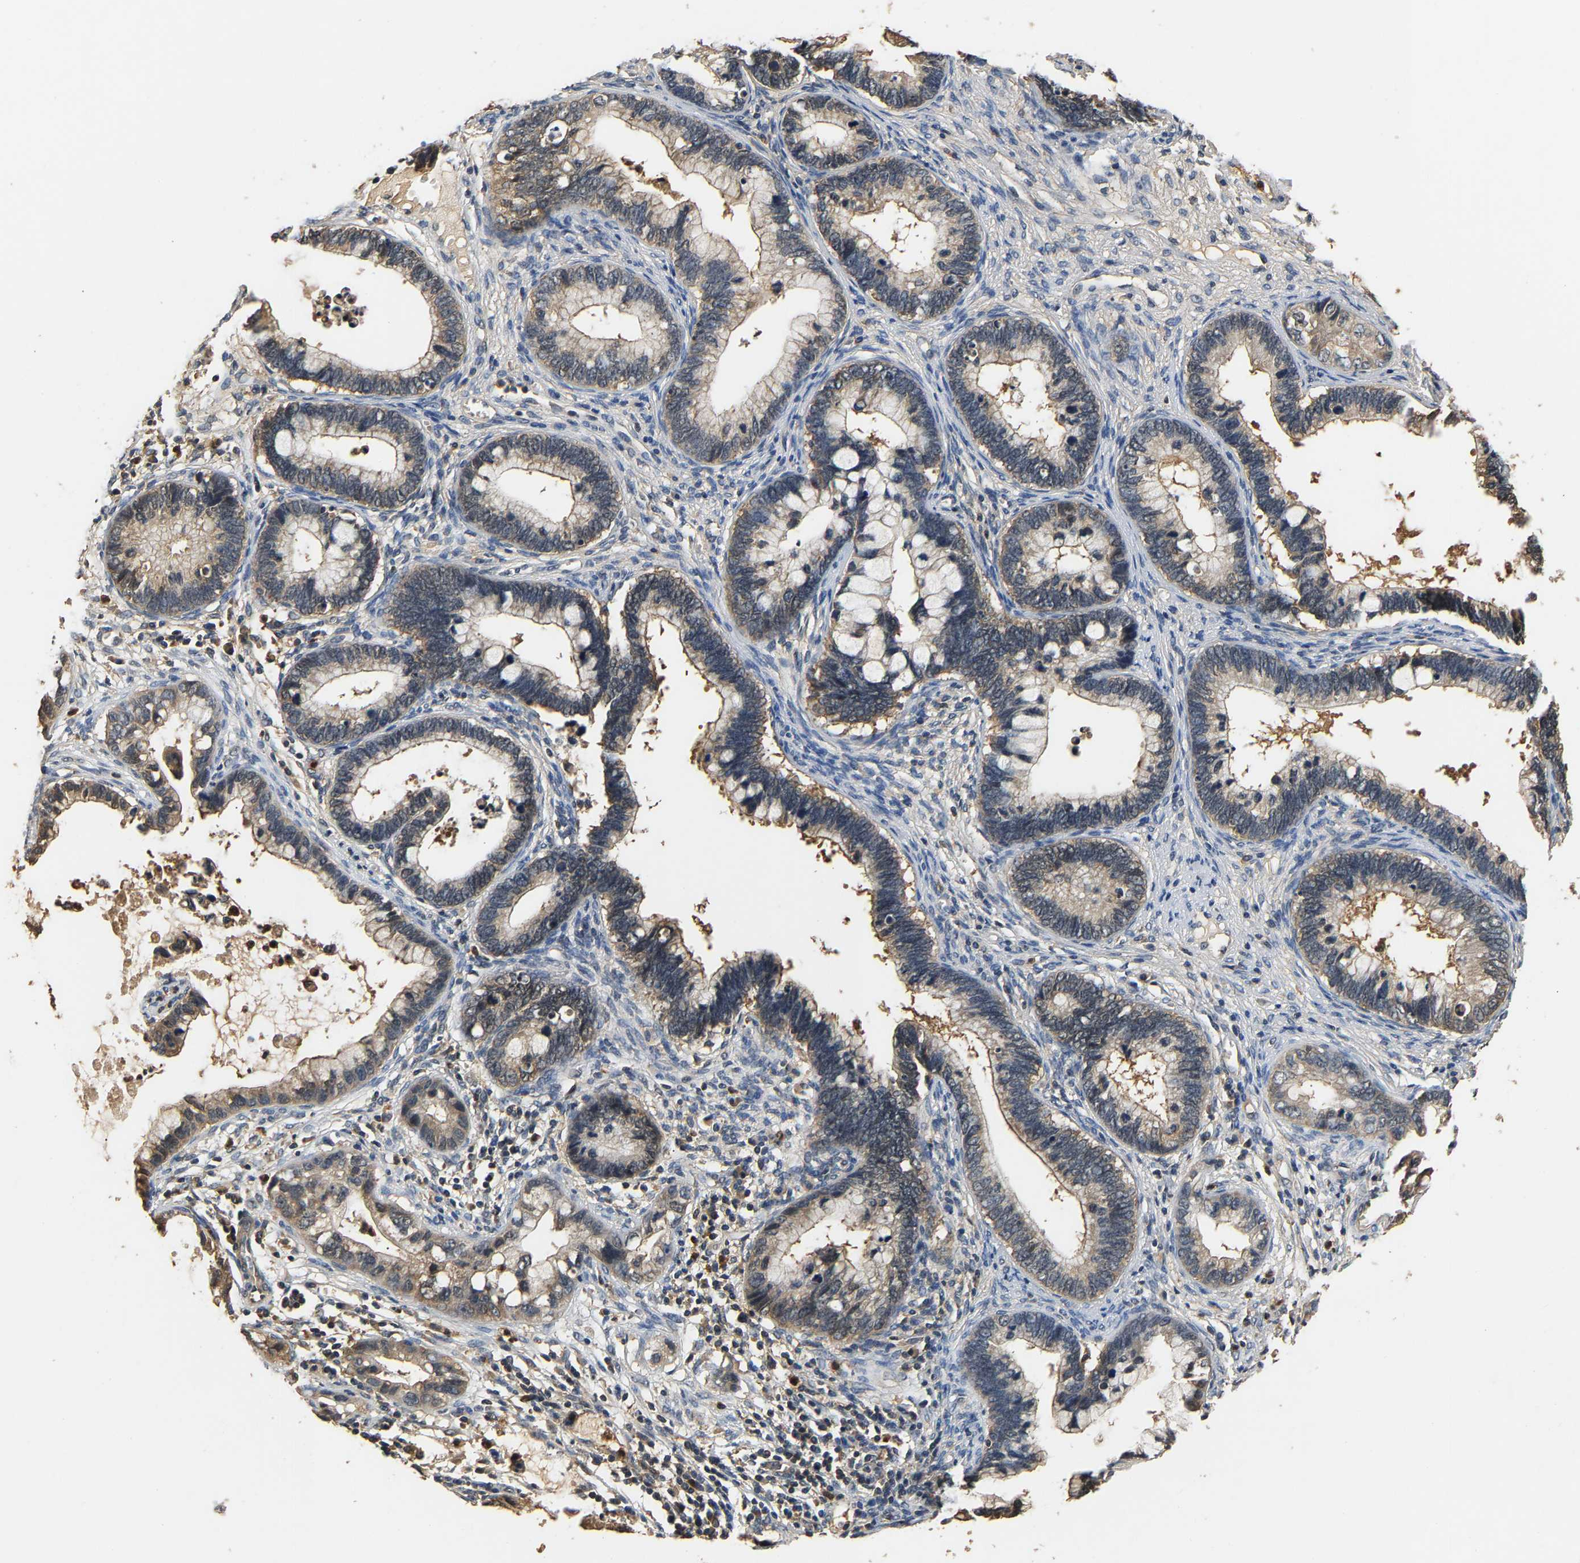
{"staining": {"intensity": "weak", "quantity": ">75%", "location": "cytoplasmic/membranous"}, "tissue": "cervical cancer", "cell_type": "Tumor cells", "image_type": "cancer", "snomed": [{"axis": "morphology", "description": "Adenocarcinoma, NOS"}, {"axis": "topography", "description": "Cervix"}], "caption": "High-power microscopy captured an immunohistochemistry image of adenocarcinoma (cervical), revealing weak cytoplasmic/membranous staining in about >75% of tumor cells. The staining is performed using DAB (3,3'-diaminobenzidine) brown chromogen to label protein expression. The nuclei are counter-stained blue using hematoxylin.", "gene": "GPI", "patient": {"sex": "female", "age": 44}}